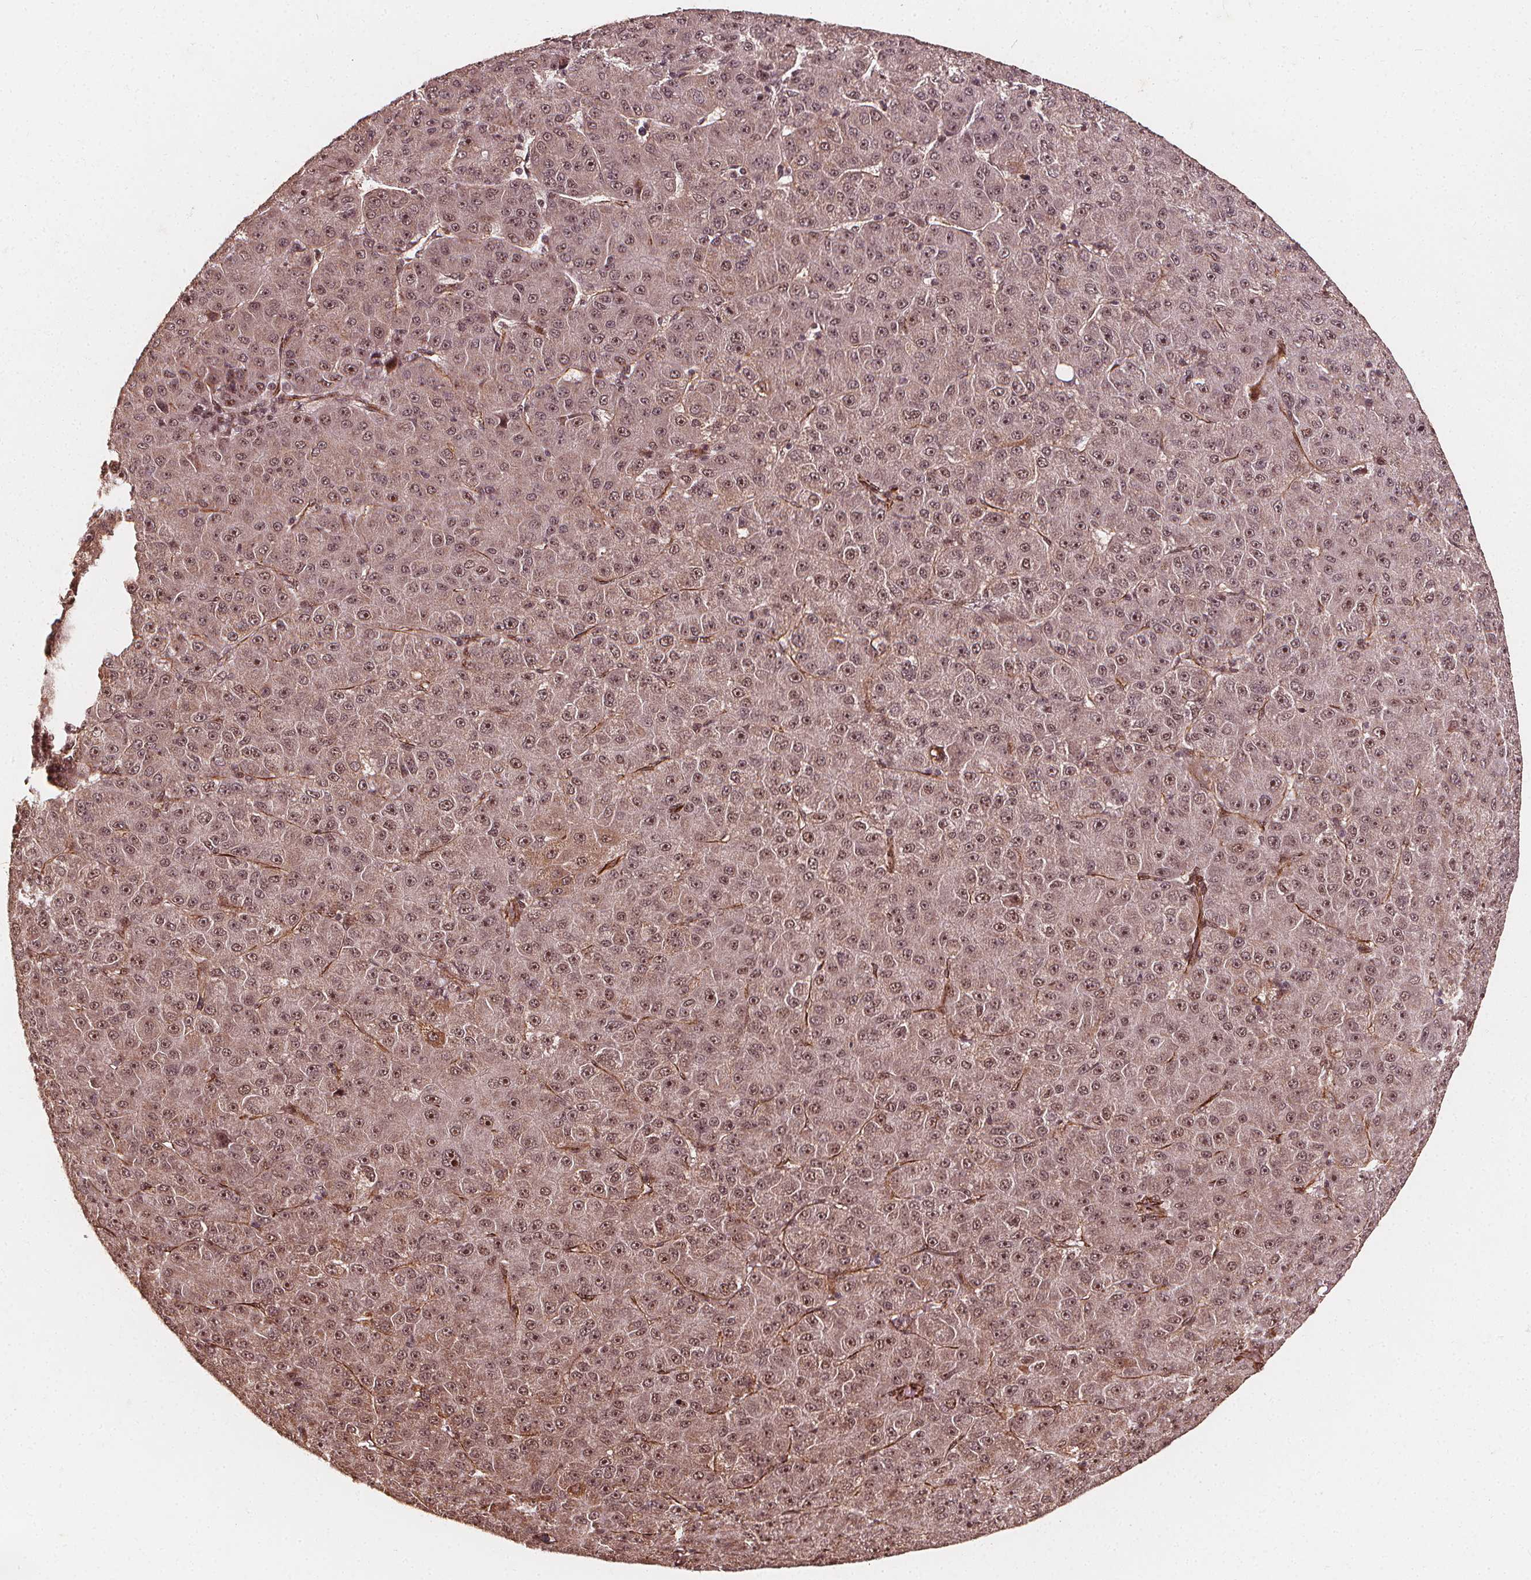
{"staining": {"intensity": "moderate", "quantity": ">75%", "location": "cytoplasmic/membranous,nuclear"}, "tissue": "liver cancer", "cell_type": "Tumor cells", "image_type": "cancer", "snomed": [{"axis": "morphology", "description": "Carcinoma, Hepatocellular, NOS"}, {"axis": "topography", "description": "Liver"}], "caption": "Immunohistochemical staining of human liver cancer (hepatocellular carcinoma) reveals moderate cytoplasmic/membranous and nuclear protein staining in approximately >75% of tumor cells.", "gene": "EXOSC9", "patient": {"sex": "male", "age": 67}}